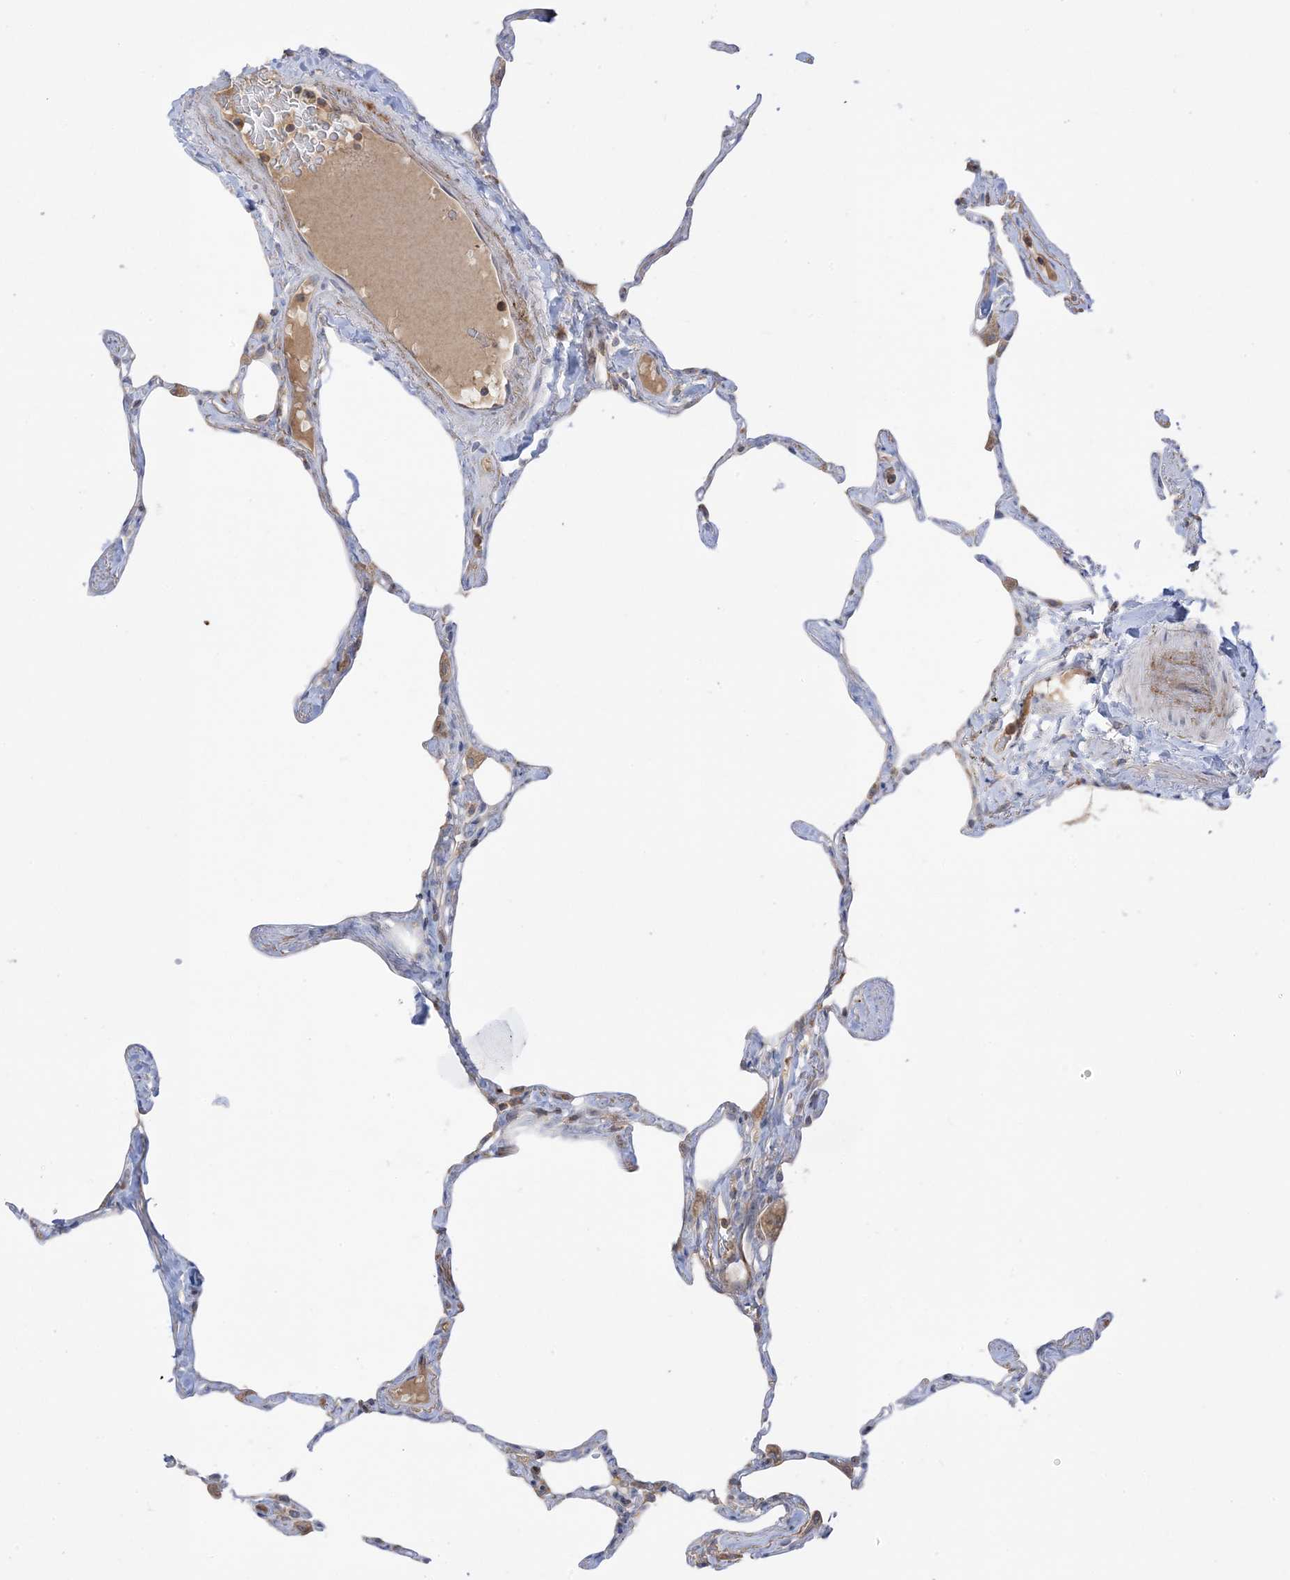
{"staining": {"intensity": "moderate", "quantity": "<25%", "location": "cytoplasmic/membranous"}, "tissue": "lung", "cell_type": "Alveolar cells", "image_type": "normal", "snomed": [{"axis": "morphology", "description": "Normal tissue, NOS"}, {"axis": "topography", "description": "Lung"}], "caption": "This is a photomicrograph of IHC staining of unremarkable lung, which shows moderate positivity in the cytoplasmic/membranous of alveolar cells.", "gene": "NPPC", "patient": {"sex": "male", "age": 65}}